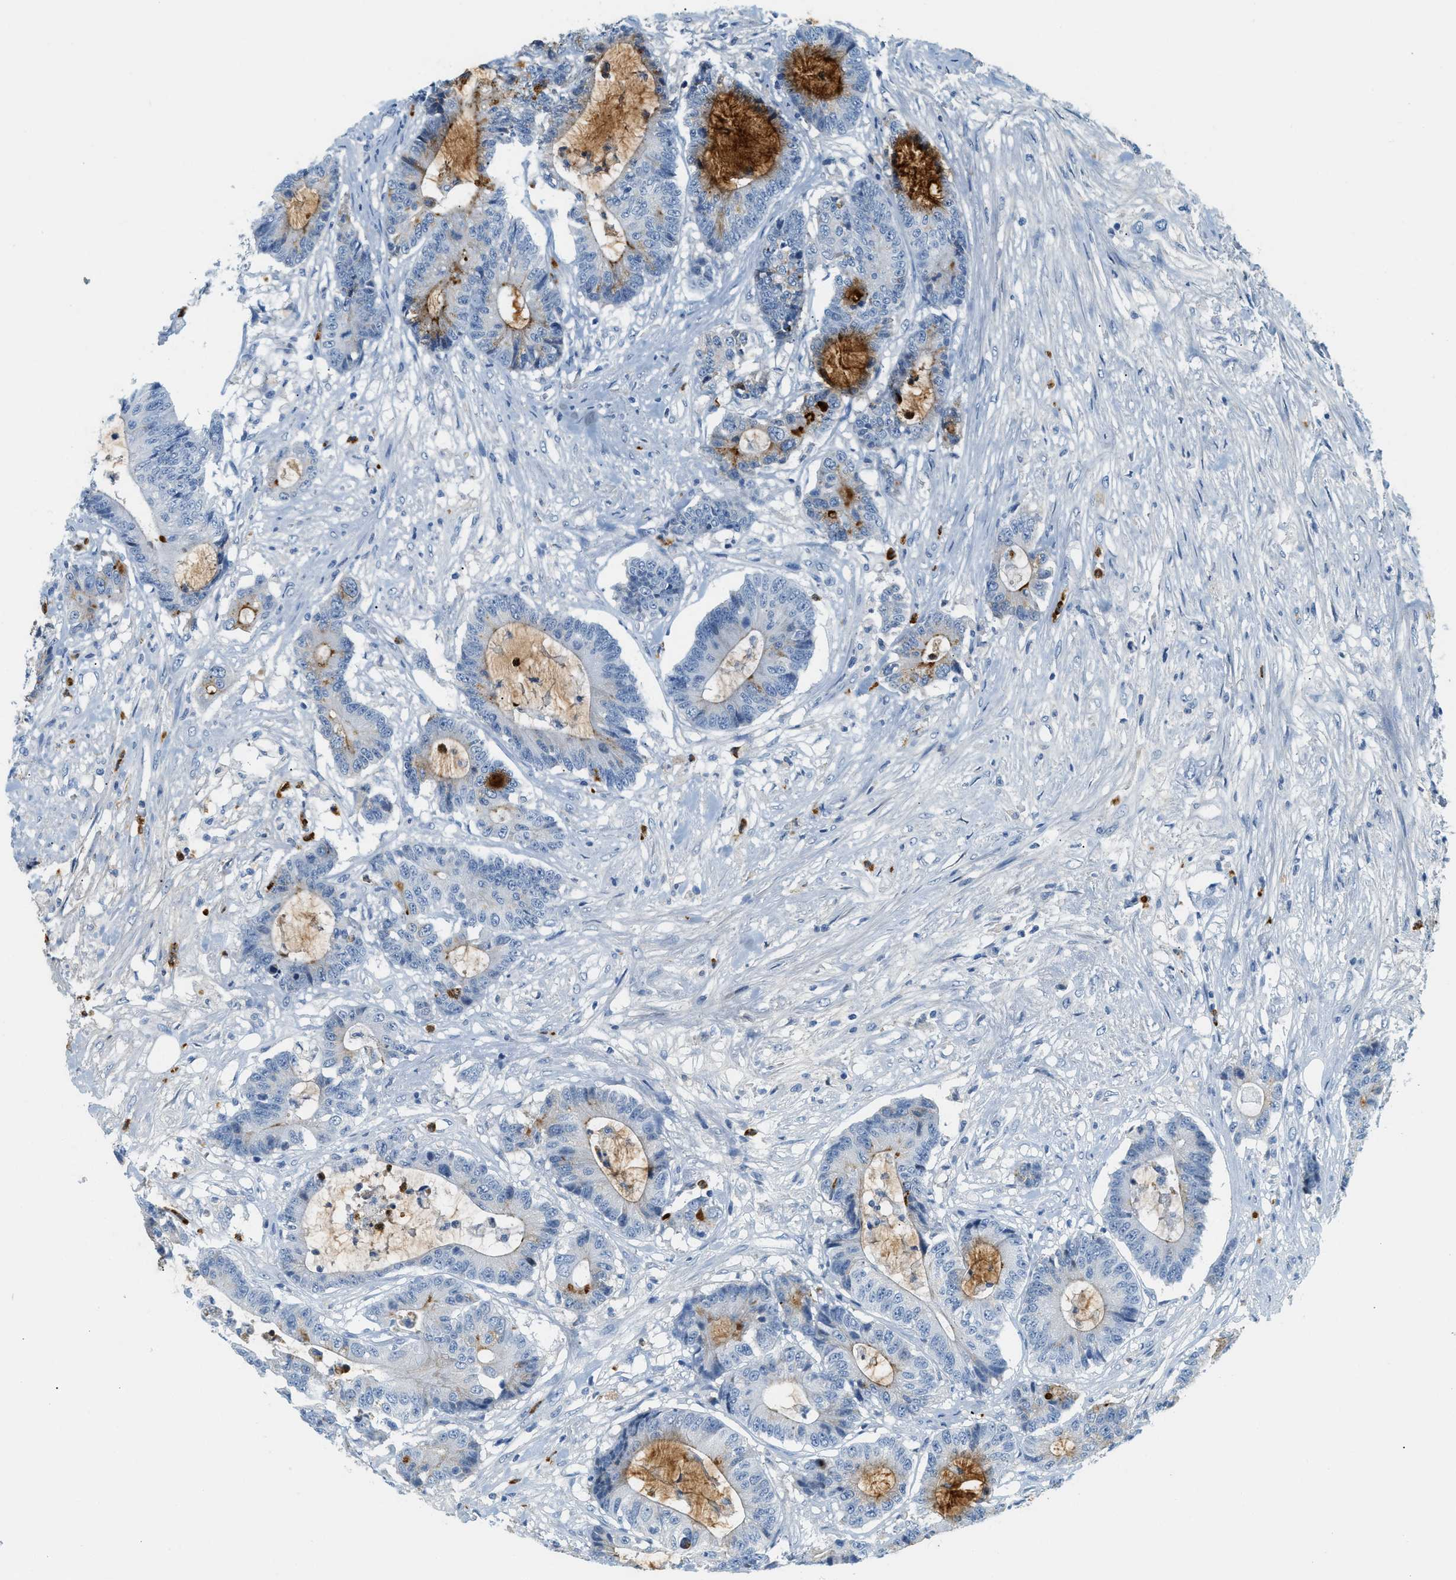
{"staining": {"intensity": "negative", "quantity": "none", "location": "none"}, "tissue": "colorectal cancer", "cell_type": "Tumor cells", "image_type": "cancer", "snomed": [{"axis": "morphology", "description": "Adenocarcinoma, NOS"}, {"axis": "topography", "description": "Colon"}], "caption": "The micrograph displays no significant staining in tumor cells of colorectal cancer (adenocarcinoma).", "gene": "LCN2", "patient": {"sex": "female", "age": 84}}